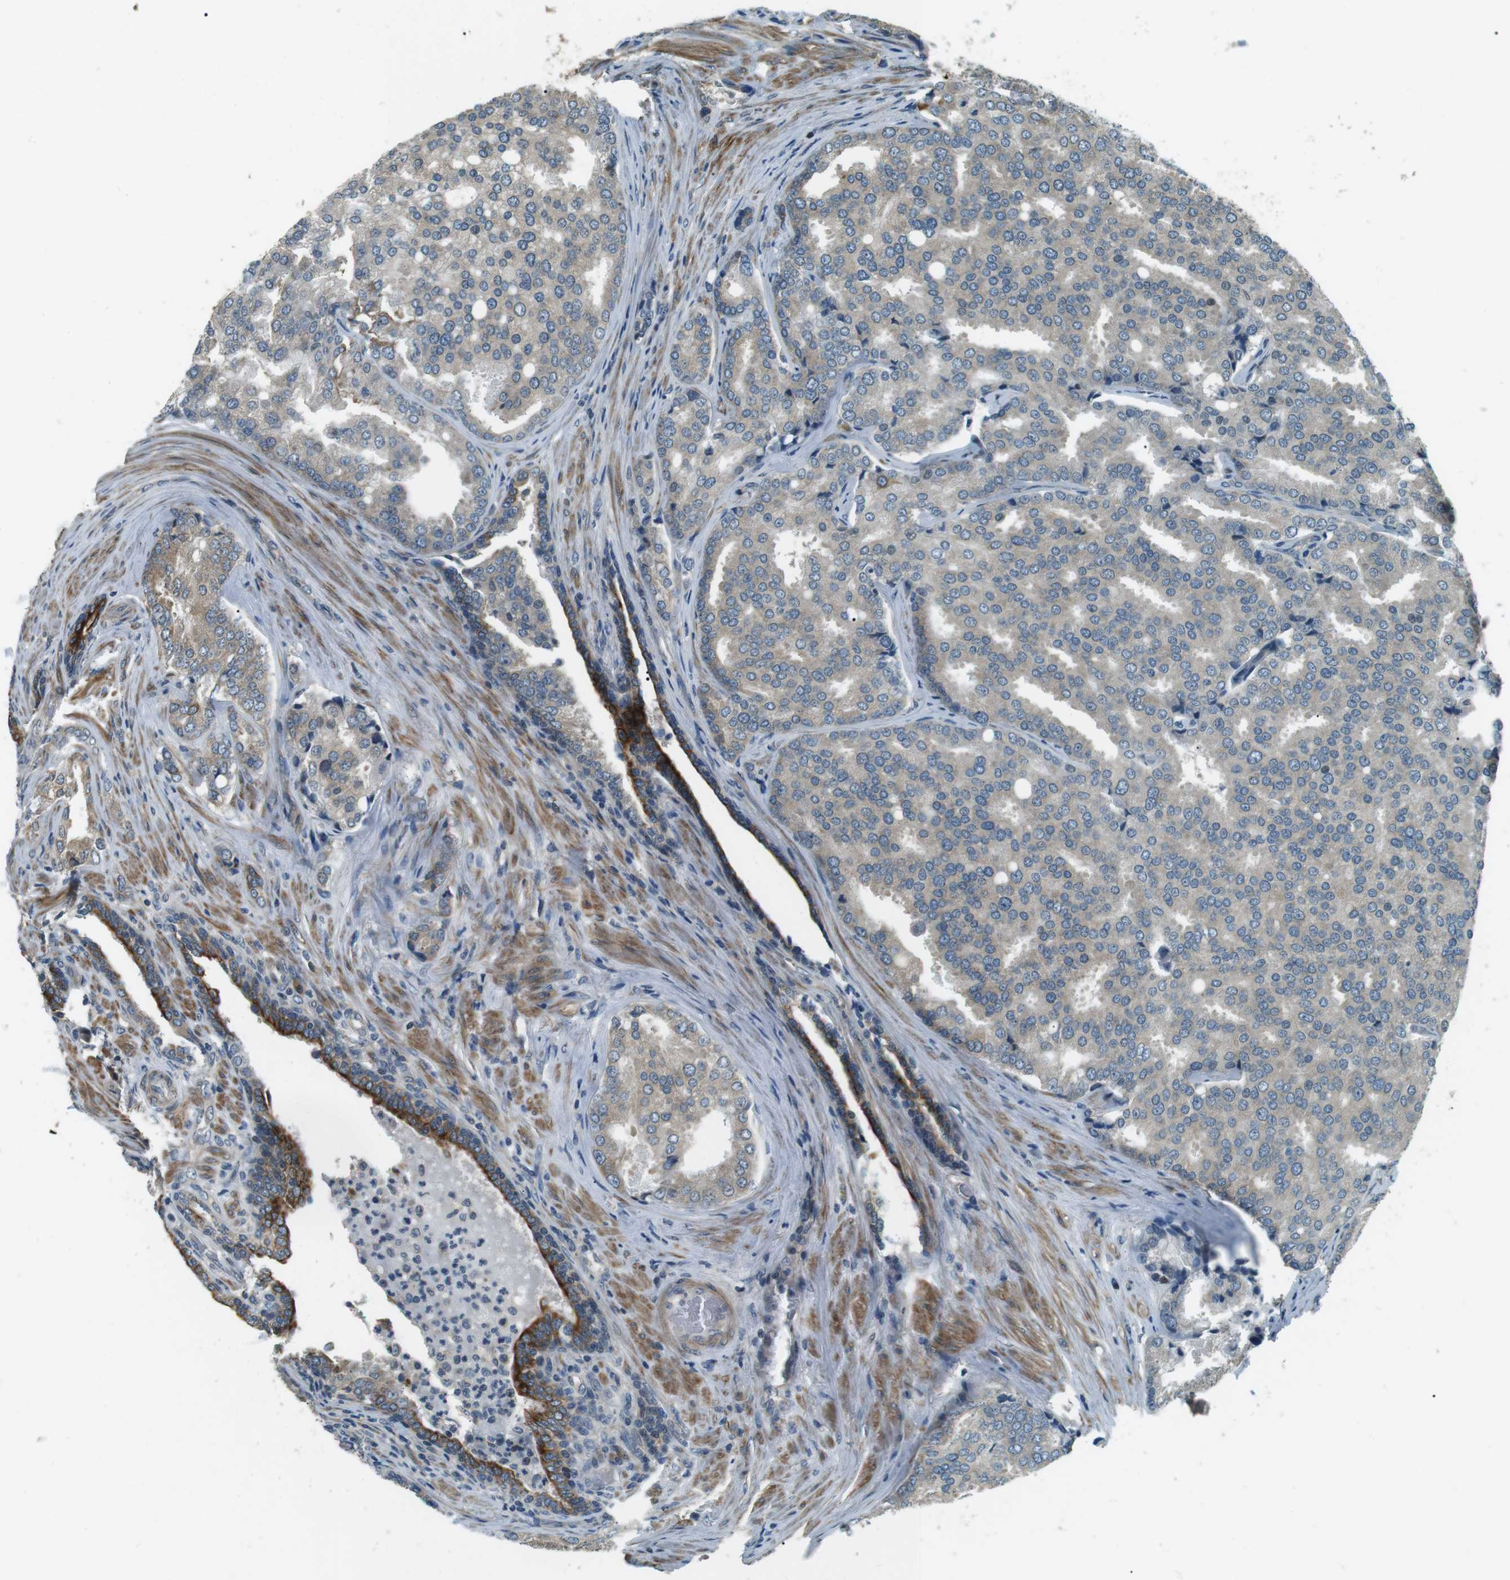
{"staining": {"intensity": "weak", "quantity": ">75%", "location": "cytoplasmic/membranous"}, "tissue": "prostate cancer", "cell_type": "Tumor cells", "image_type": "cancer", "snomed": [{"axis": "morphology", "description": "Adenocarcinoma, High grade"}, {"axis": "topography", "description": "Prostate"}], "caption": "Tumor cells exhibit low levels of weak cytoplasmic/membranous positivity in about >75% of cells in human prostate cancer (high-grade adenocarcinoma).", "gene": "TMEM74", "patient": {"sex": "male", "age": 50}}